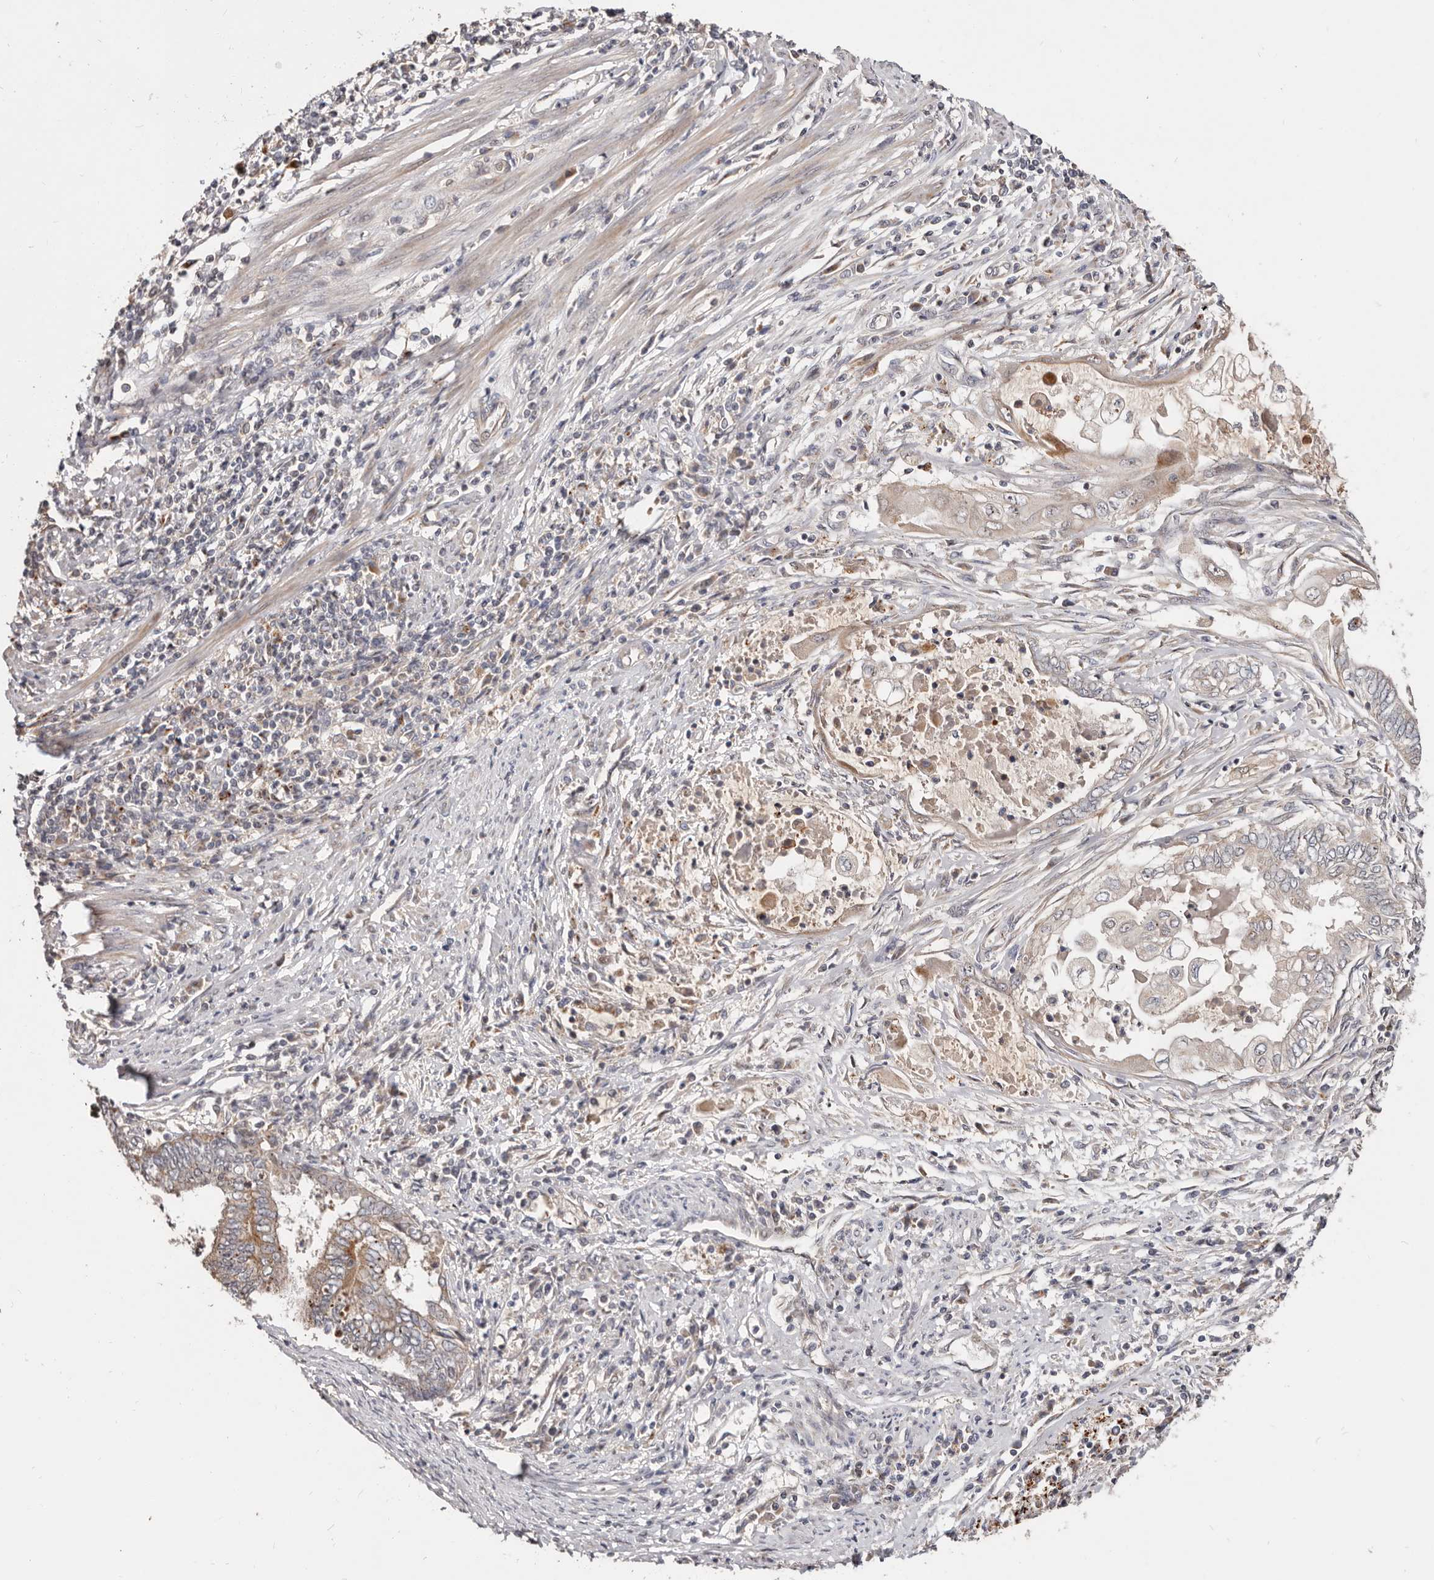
{"staining": {"intensity": "weak", "quantity": "25%-75%", "location": "cytoplasmic/membranous"}, "tissue": "endometrial cancer", "cell_type": "Tumor cells", "image_type": "cancer", "snomed": [{"axis": "morphology", "description": "Adenocarcinoma, NOS"}, {"axis": "topography", "description": "Uterus"}, {"axis": "topography", "description": "Endometrium"}], "caption": "IHC of endometrial cancer exhibits low levels of weak cytoplasmic/membranous staining in about 25%-75% of tumor cells.", "gene": "USP33", "patient": {"sex": "female", "age": 70}}